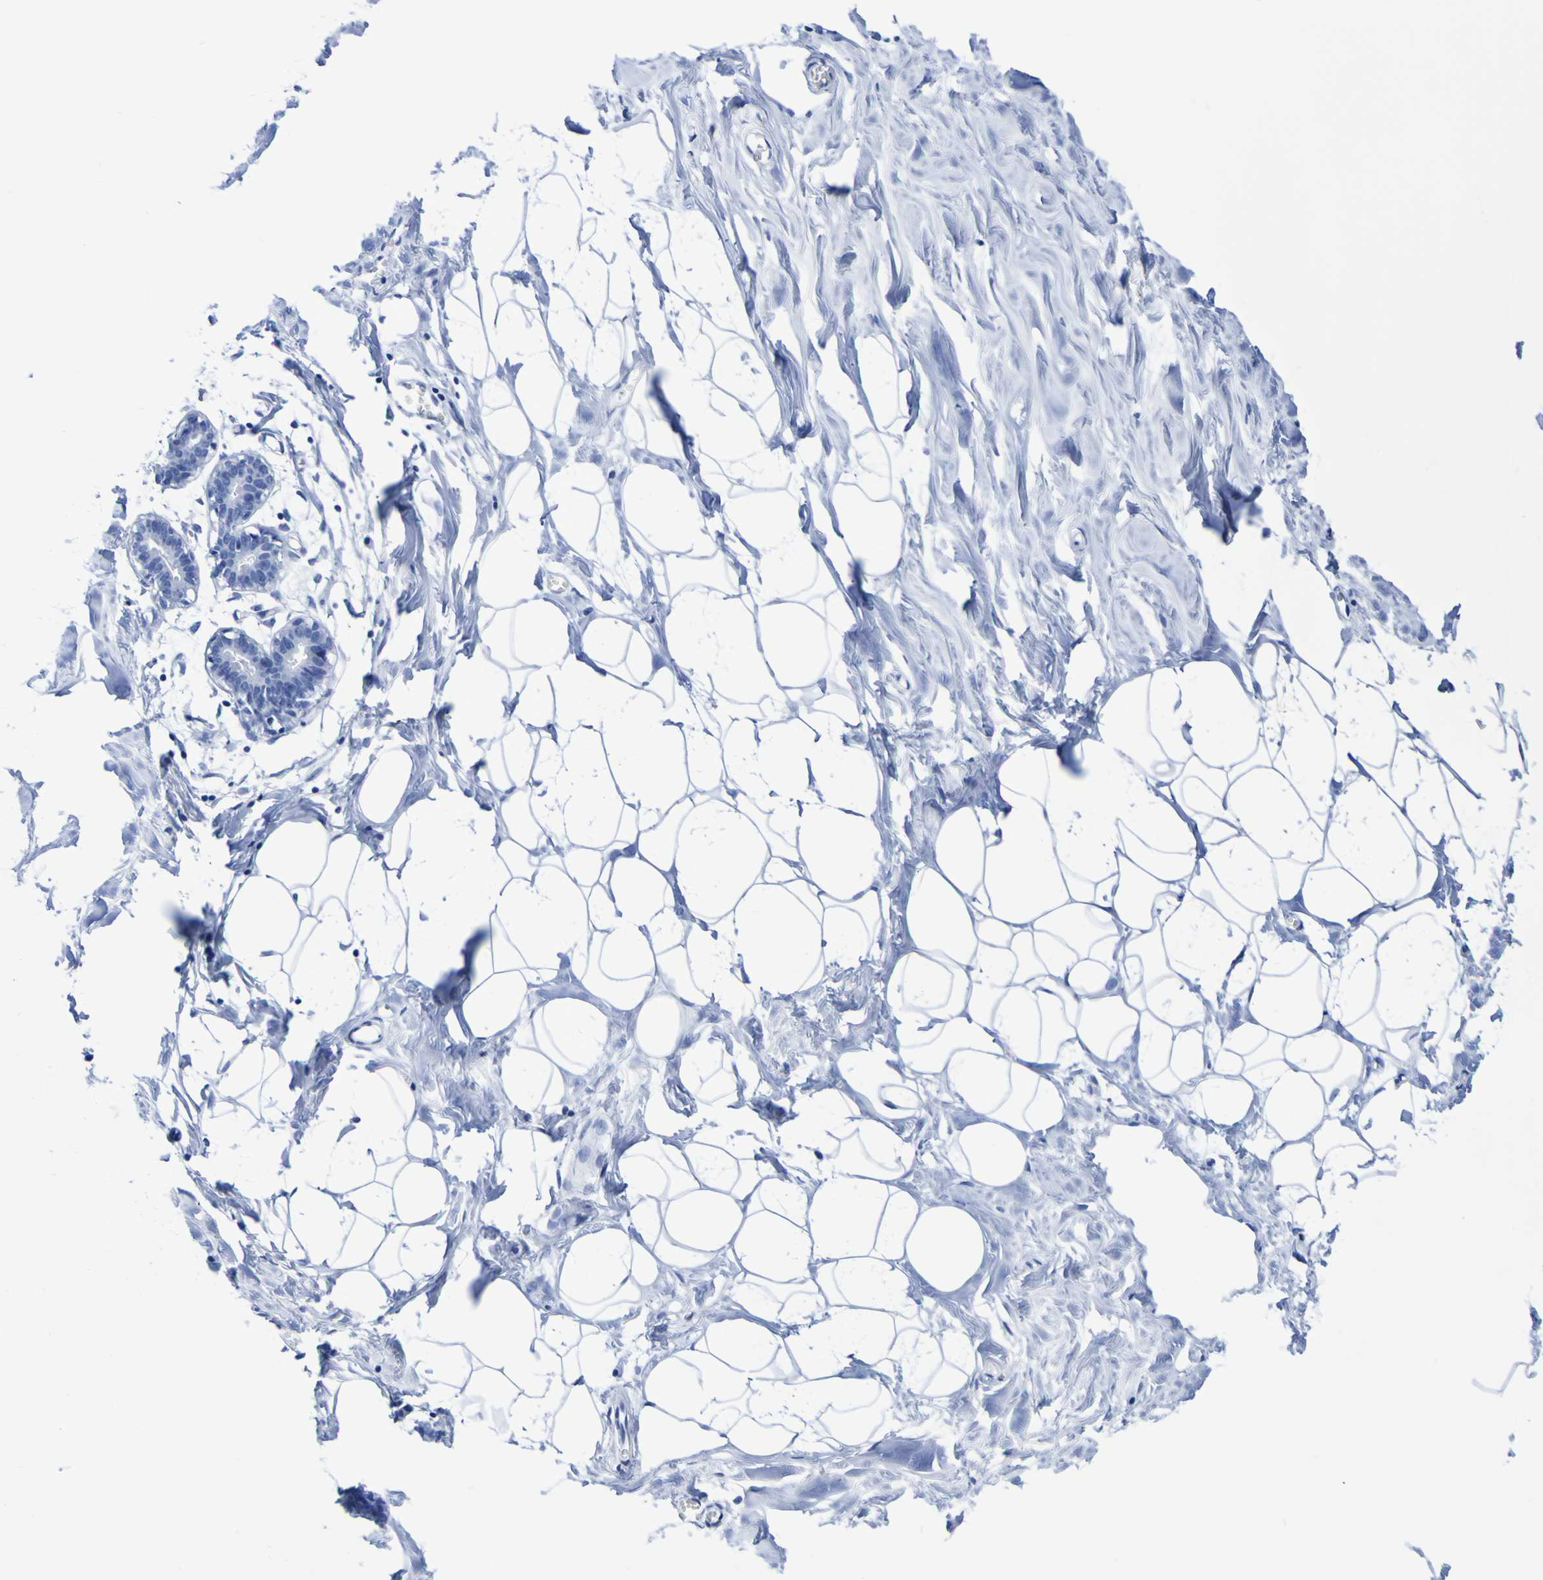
{"staining": {"intensity": "negative", "quantity": "none", "location": "none"}, "tissue": "breast", "cell_type": "Adipocytes", "image_type": "normal", "snomed": [{"axis": "morphology", "description": "Normal tissue, NOS"}, {"axis": "topography", "description": "Breast"}], "caption": "Immunohistochemistry micrograph of unremarkable breast: breast stained with DAB (3,3'-diaminobenzidine) shows no significant protein staining in adipocytes. The staining was performed using DAB to visualize the protein expression in brown, while the nuclei were stained in blue with hematoxylin (Magnification: 20x).", "gene": "DPEP1", "patient": {"sex": "female", "age": 27}}